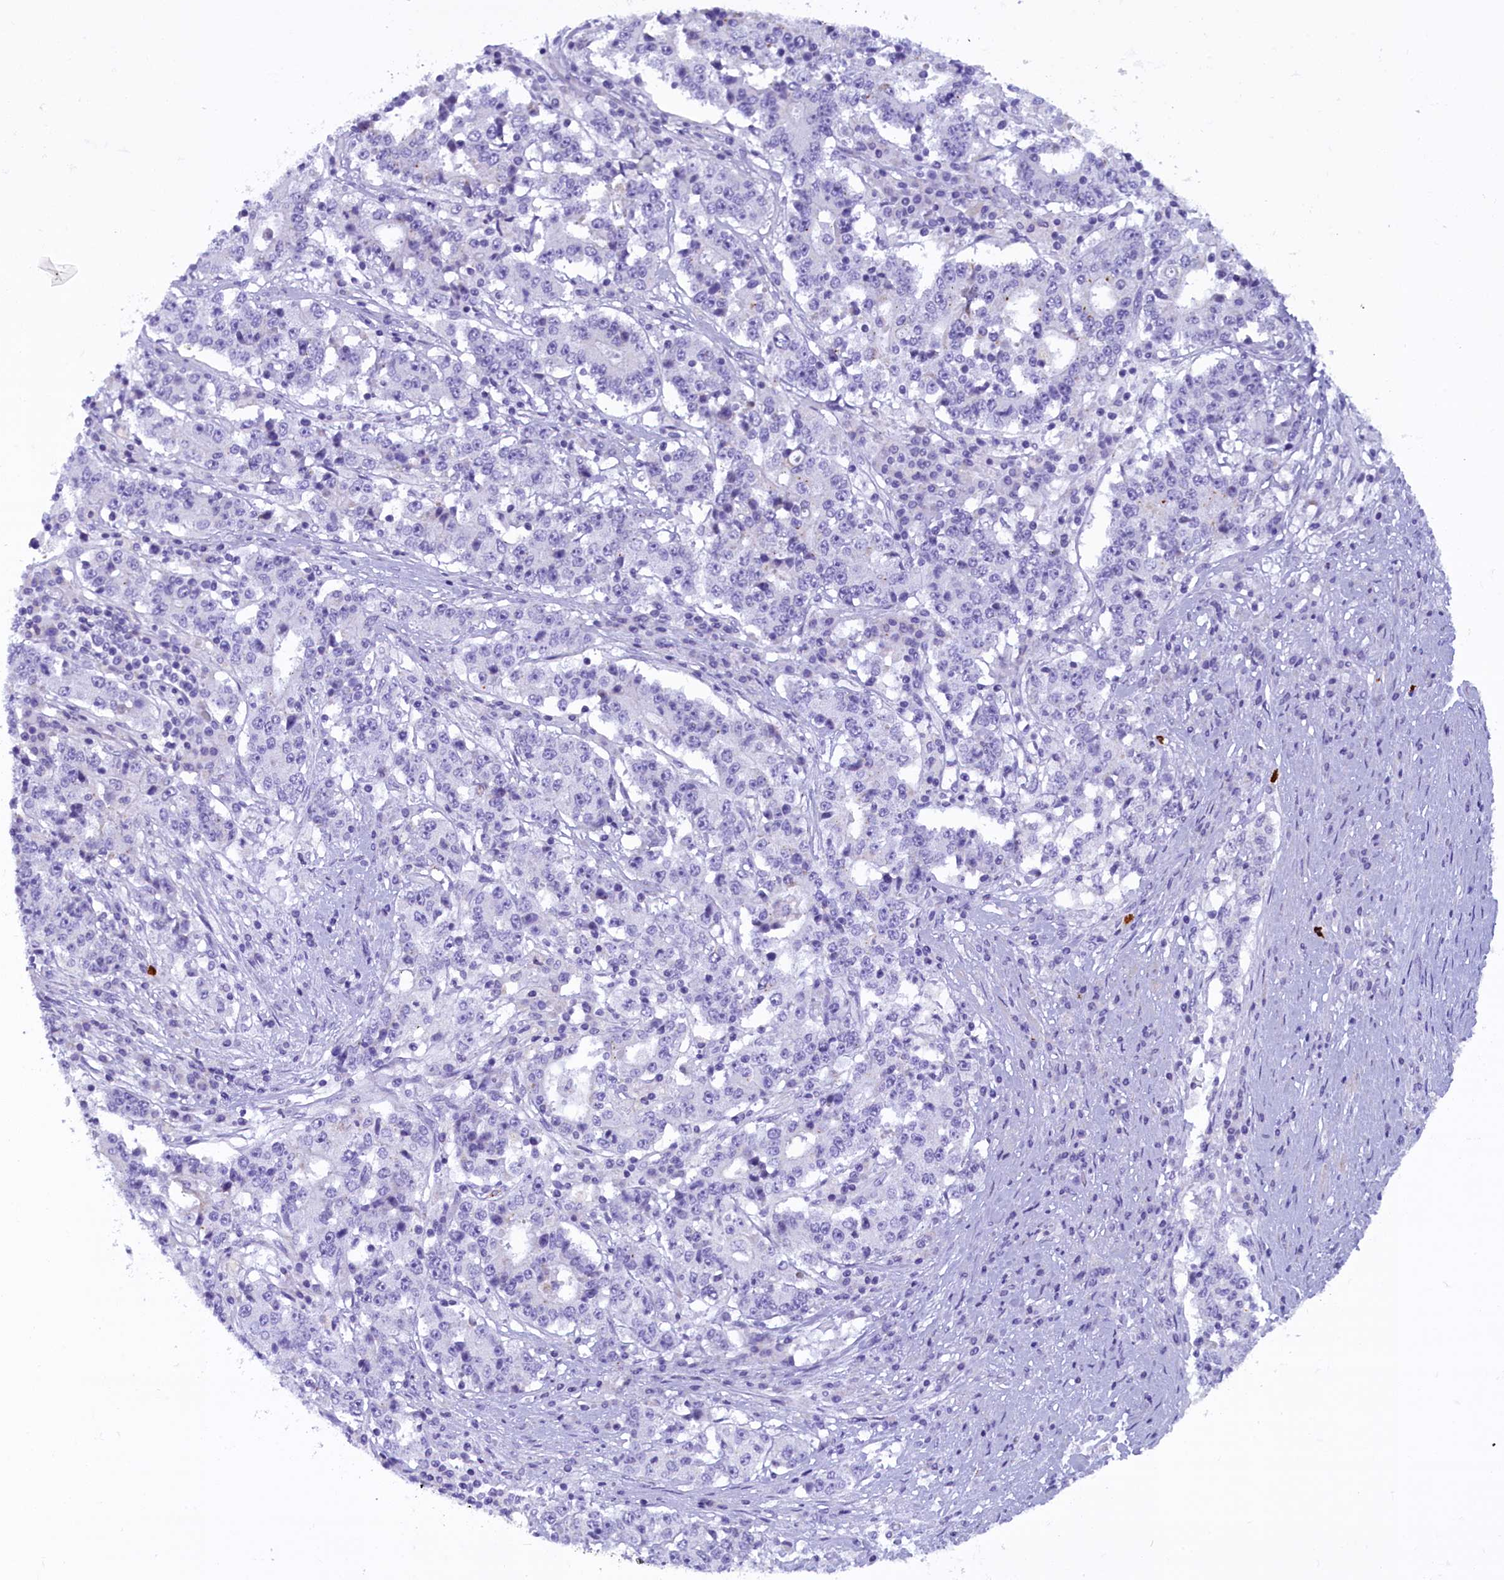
{"staining": {"intensity": "negative", "quantity": "none", "location": "none"}, "tissue": "stomach cancer", "cell_type": "Tumor cells", "image_type": "cancer", "snomed": [{"axis": "morphology", "description": "Adenocarcinoma, NOS"}, {"axis": "topography", "description": "Stomach"}], "caption": "This is an IHC micrograph of human stomach cancer. There is no expression in tumor cells.", "gene": "RTTN", "patient": {"sex": "male", "age": 59}}